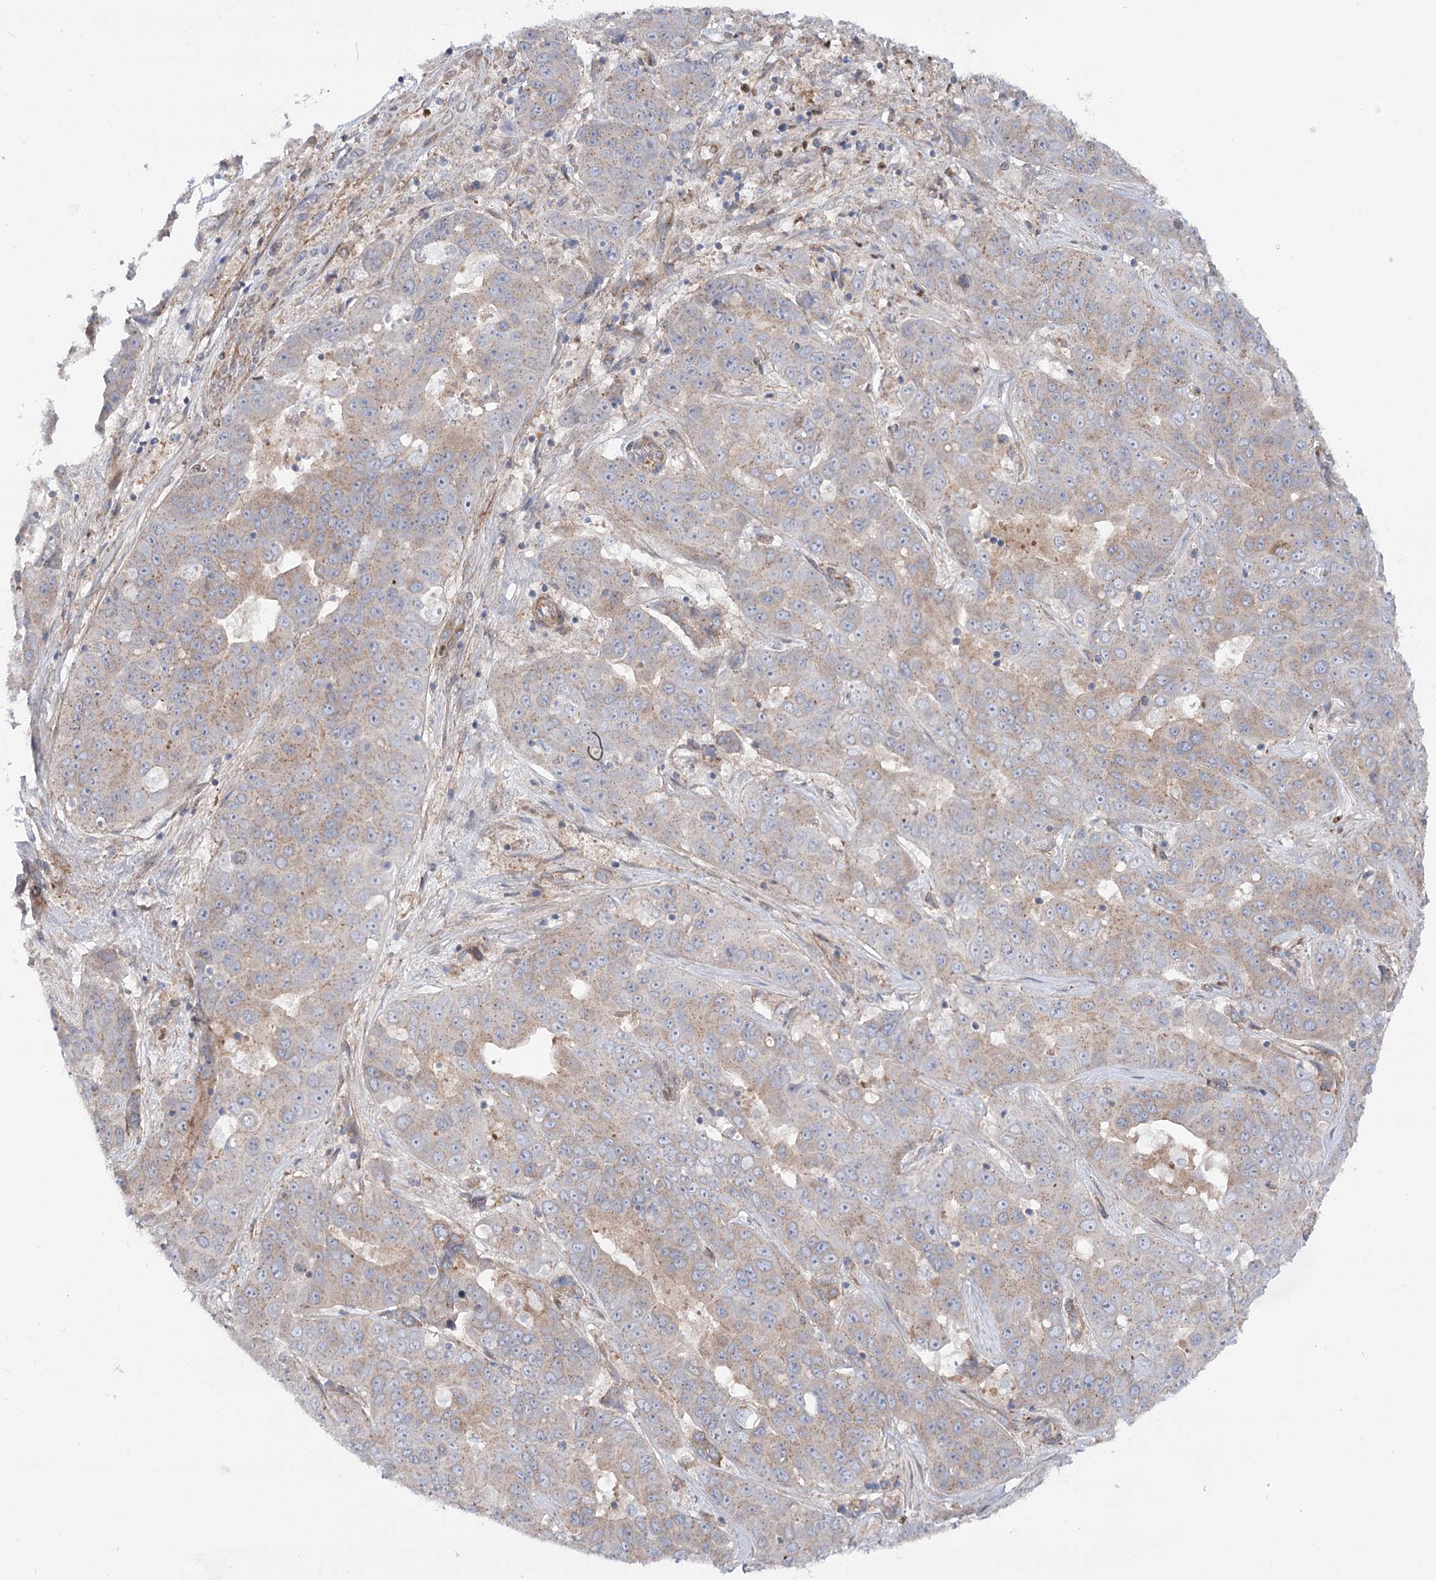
{"staining": {"intensity": "weak", "quantity": ">75%", "location": "cytoplasmic/membranous"}, "tissue": "liver cancer", "cell_type": "Tumor cells", "image_type": "cancer", "snomed": [{"axis": "morphology", "description": "Cholangiocarcinoma"}, {"axis": "topography", "description": "Liver"}], "caption": "Tumor cells display weak cytoplasmic/membranous expression in about >75% of cells in cholangiocarcinoma (liver).", "gene": "SCN11A", "patient": {"sex": "female", "age": 52}}